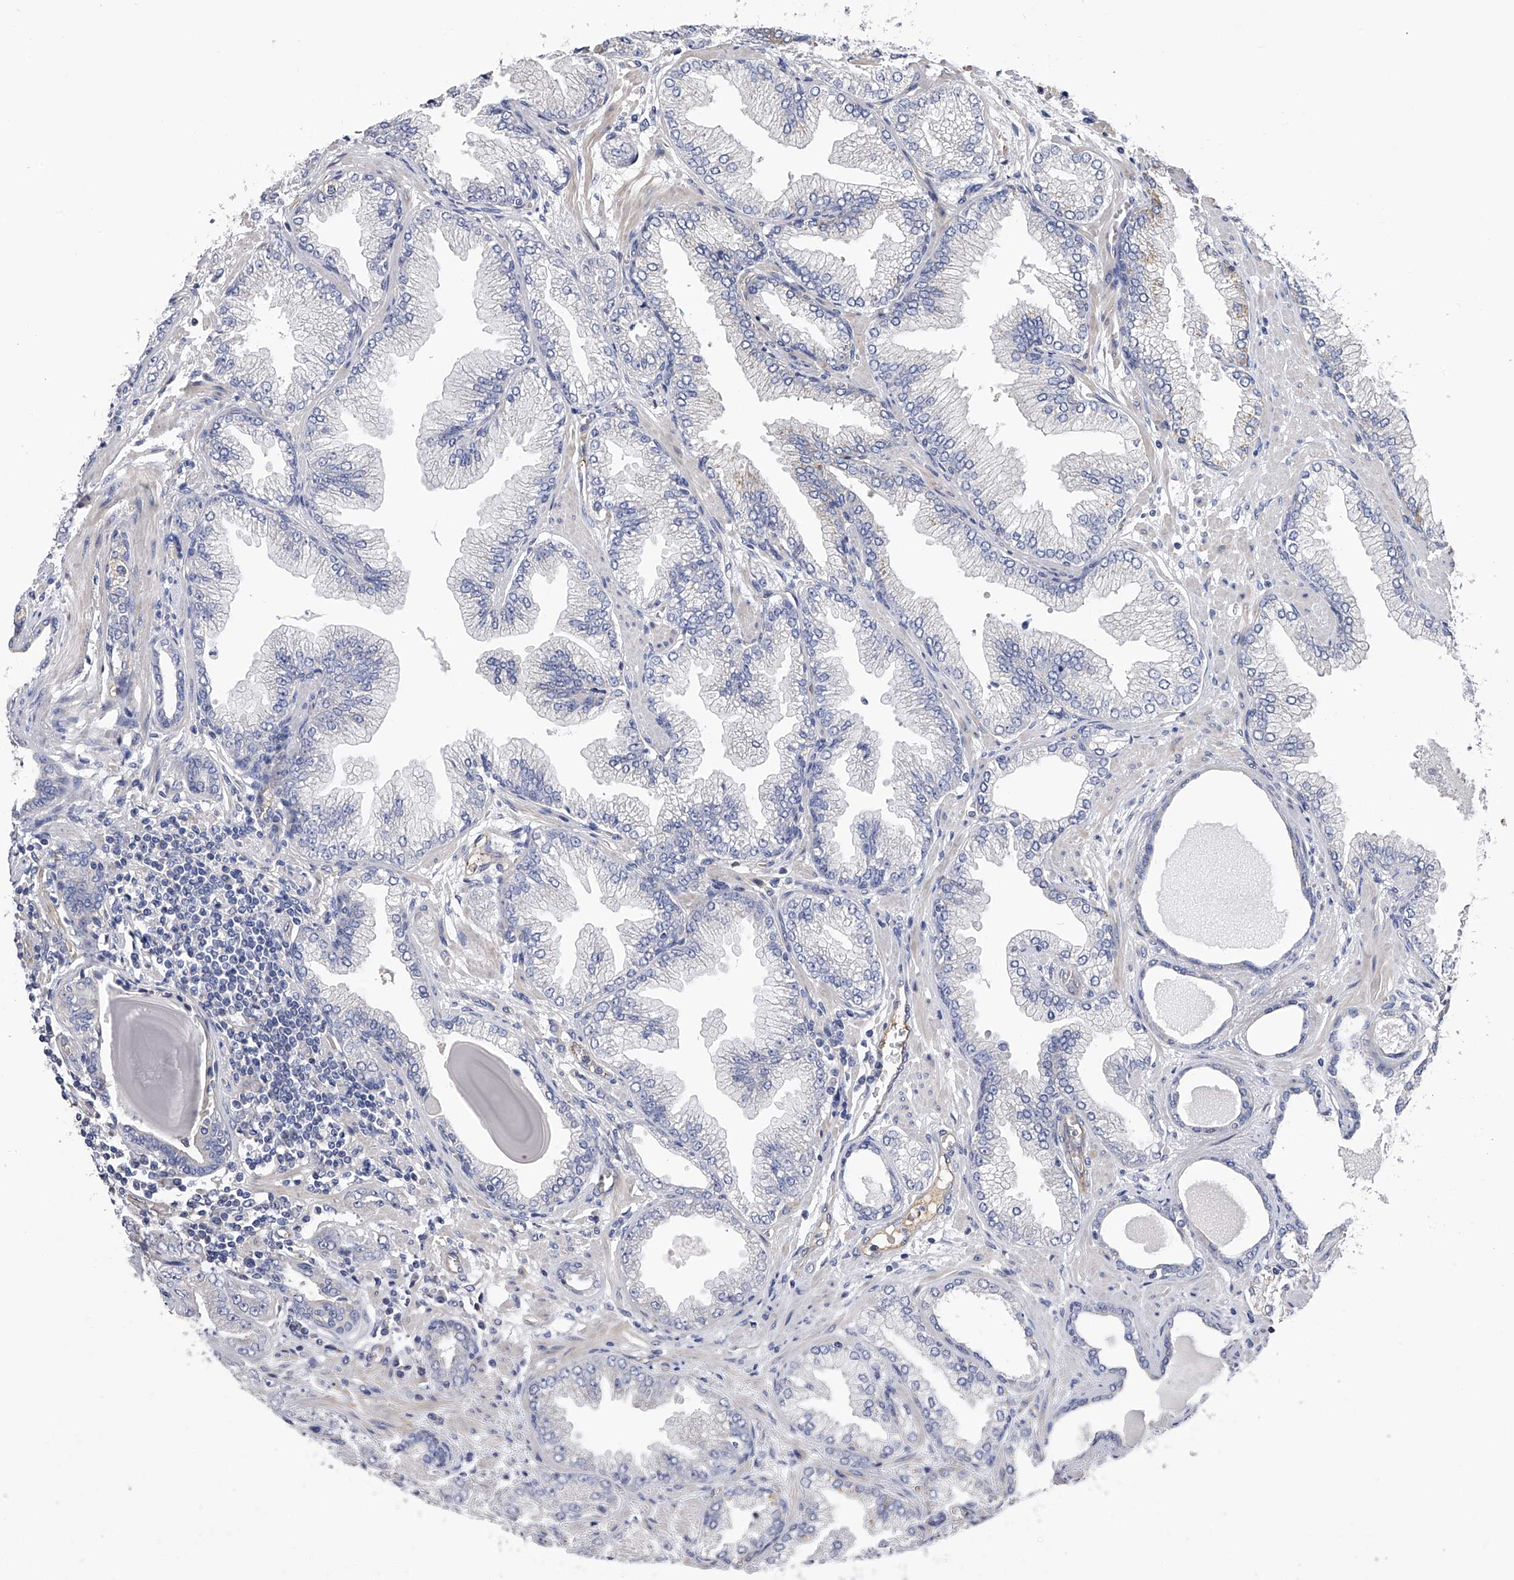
{"staining": {"intensity": "negative", "quantity": "none", "location": "none"}, "tissue": "prostate cancer", "cell_type": "Tumor cells", "image_type": "cancer", "snomed": [{"axis": "morphology", "description": "Adenocarcinoma, High grade"}, {"axis": "topography", "description": "Prostate"}], "caption": "Tumor cells are negative for protein expression in human prostate cancer (high-grade adenocarcinoma). (DAB (3,3'-diaminobenzidine) immunohistochemistry, high magnification).", "gene": "RWDD2A", "patient": {"sex": "male", "age": 71}}